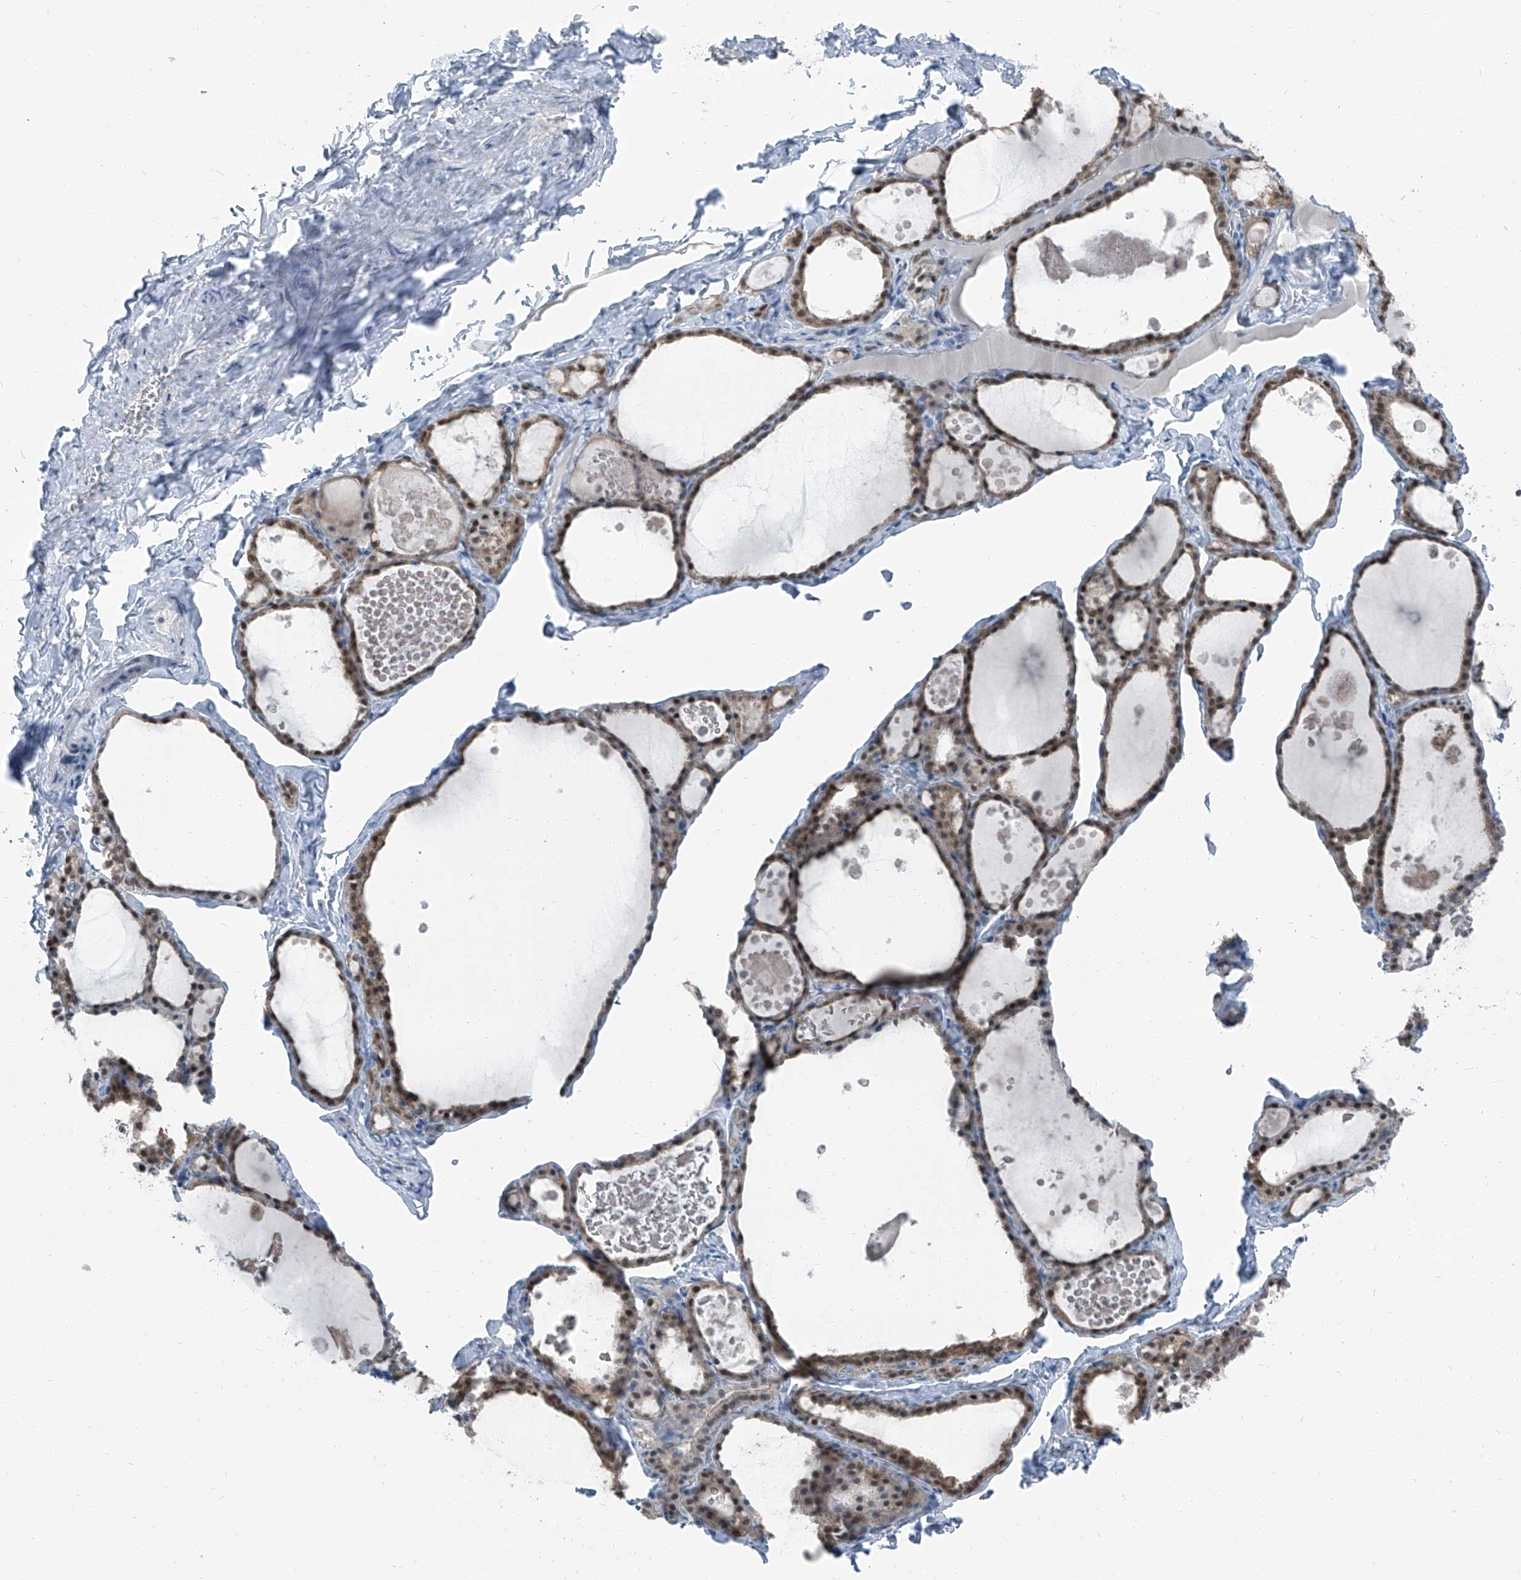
{"staining": {"intensity": "moderate", "quantity": ">75%", "location": "cytoplasmic/membranous,nuclear"}, "tissue": "thyroid gland", "cell_type": "Glandular cells", "image_type": "normal", "snomed": [{"axis": "morphology", "description": "Normal tissue, NOS"}, {"axis": "topography", "description": "Thyroid gland"}], "caption": "Thyroid gland stained for a protein (brown) demonstrates moderate cytoplasmic/membranous,nuclear positive expression in about >75% of glandular cells.", "gene": "RGN", "patient": {"sex": "male", "age": 56}}